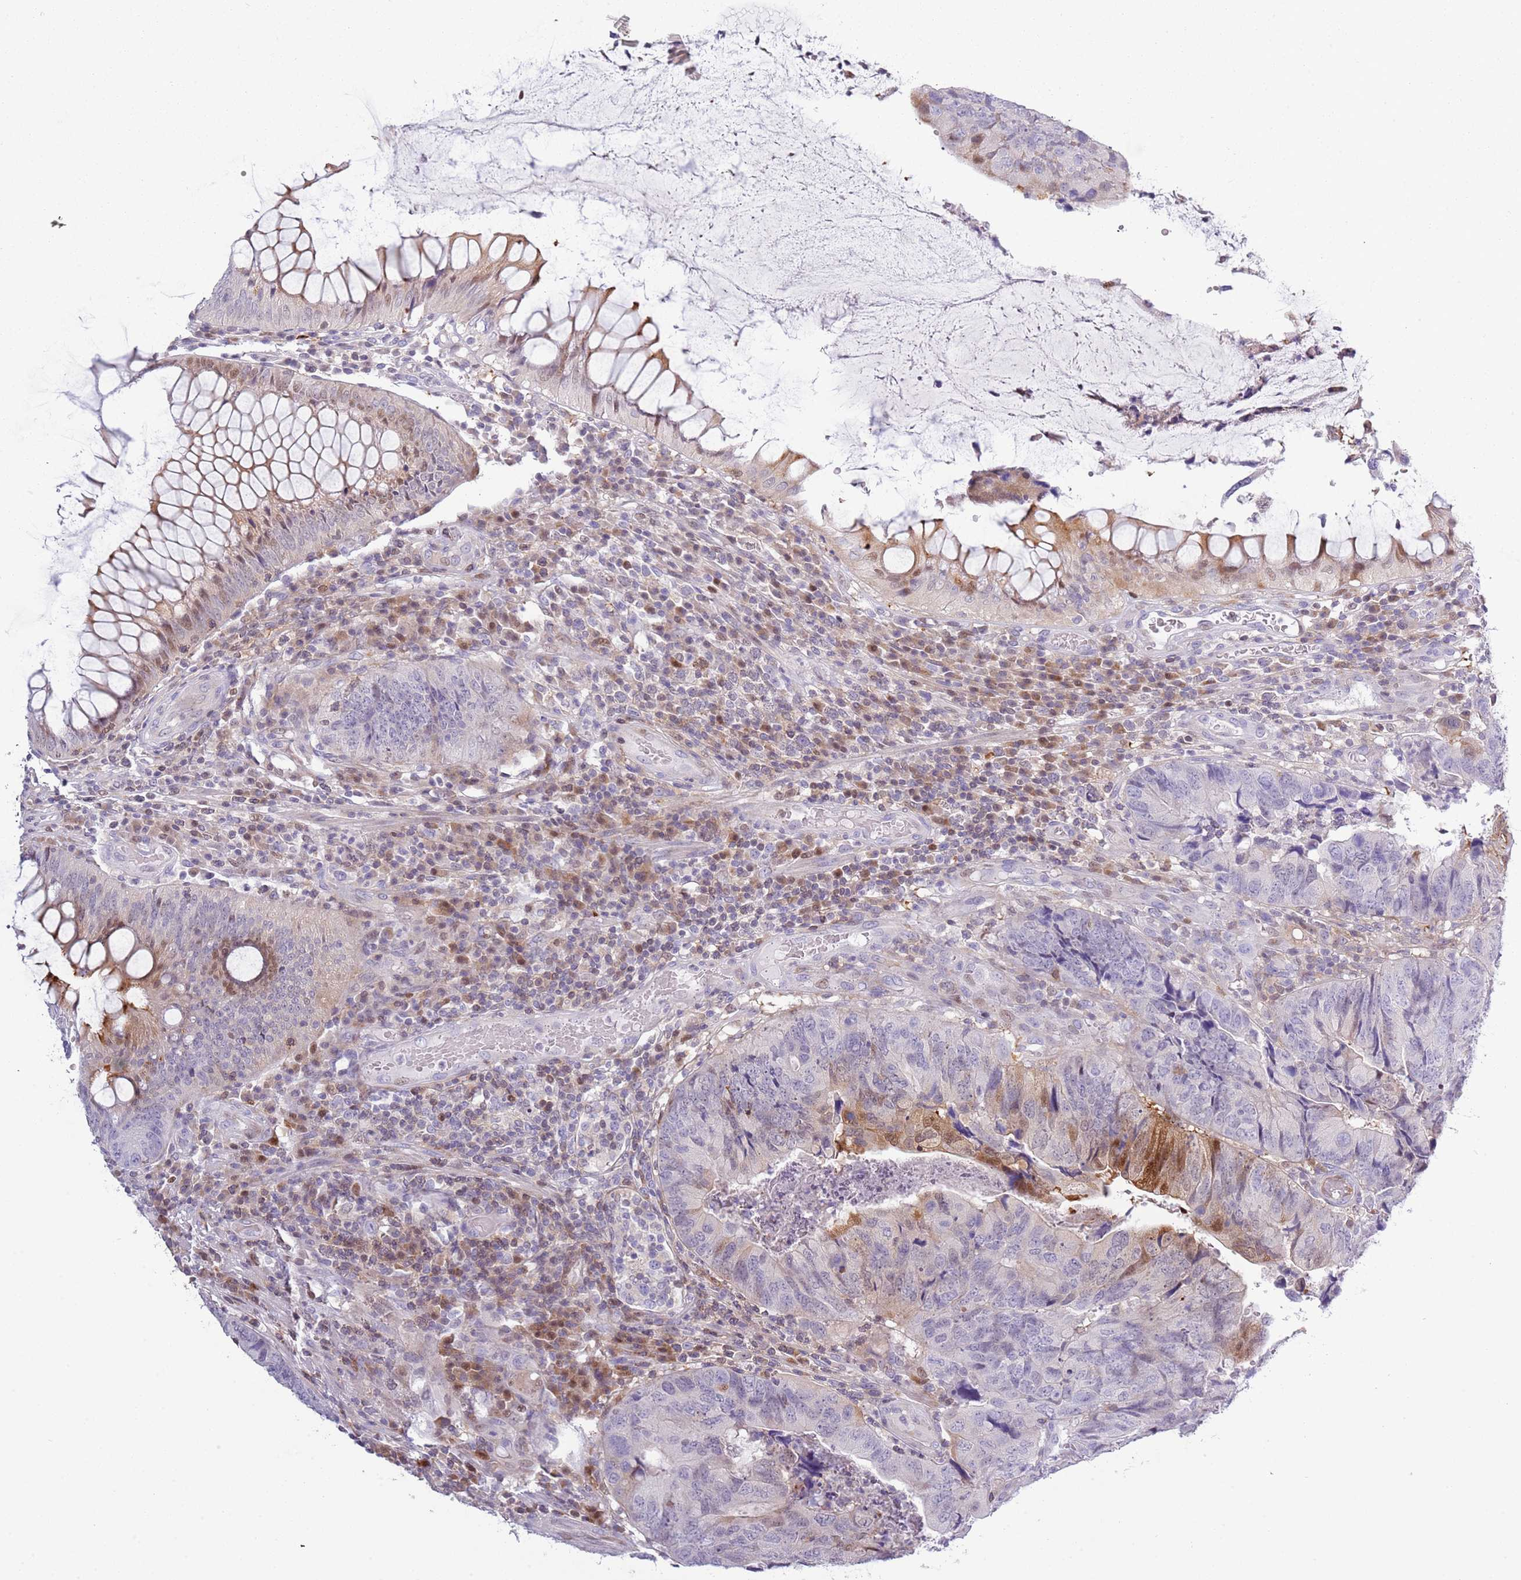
{"staining": {"intensity": "moderate", "quantity": "<25%", "location": "cytoplasmic/membranous,nuclear"}, "tissue": "colorectal cancer", "cell_type": "Tumor cells", "image_type": "cancer", "snomed": [{"axis": "morphology", "description": "Adenocarcinoma, NOS"}, {"axis": "topography", "description": "Colon"}], "caption": "Protein staining exhibits moderate cytoplasmic/membranous and nuclear staining in about <25% of tumor cells in adenocarcinoma (colorectal).", "gene": "NBPF6", "patient": {"sex": "female", "age": 67}}